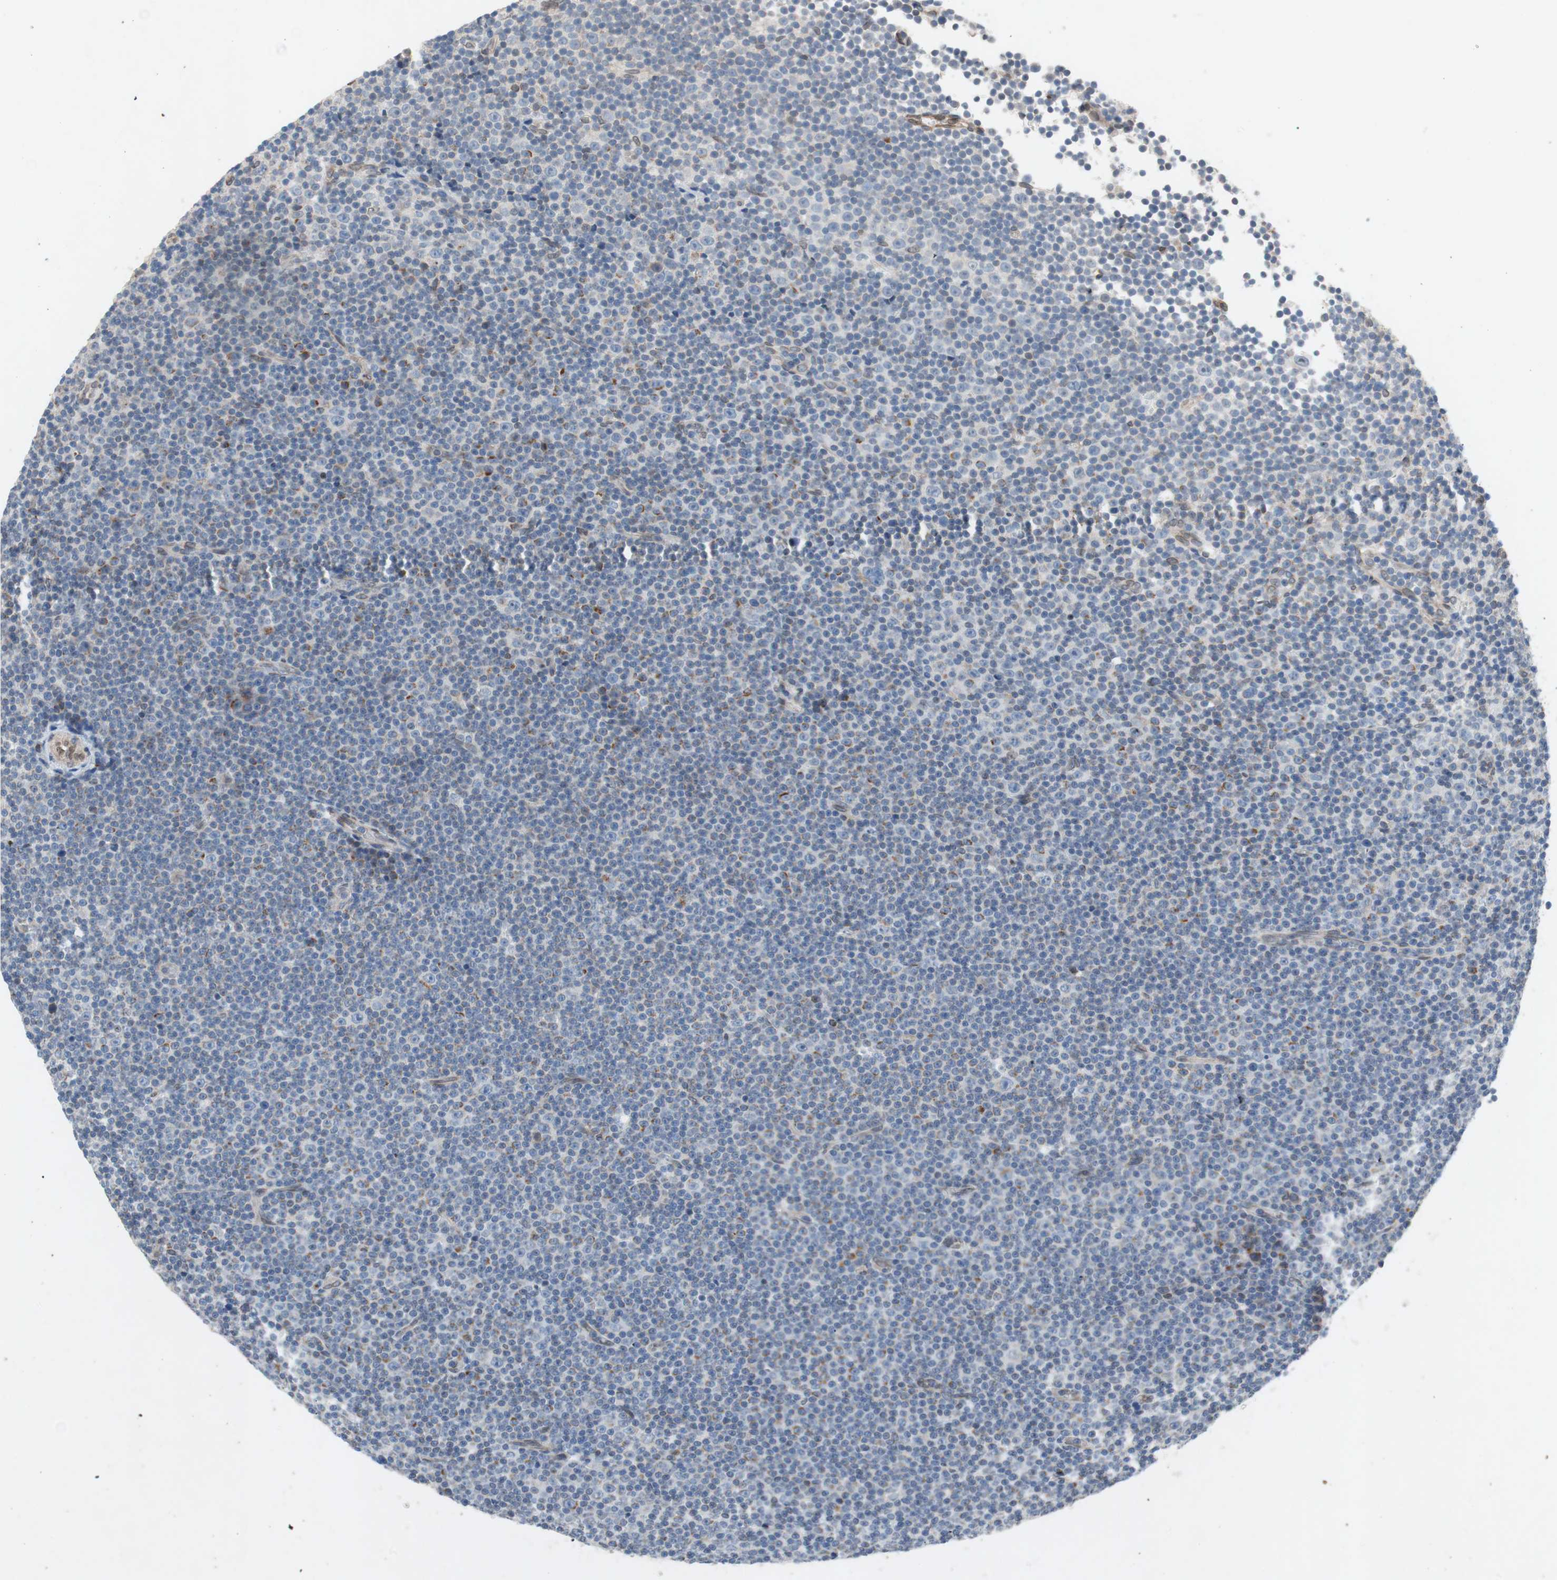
{"staining": {"intensity": "negative", "quantity": "none", "location": "none"}, "tissue": "lymphoma", "cell_type": "Tumor cells", "image_type": "cancer", "snomed": [{"axis": "morphology", "description": "Malignant lymphoma, non-Hodgkin's type, Low grade"}, {"axis": "topography", "description": "Lymph node"}], "caption": "Tumor cells show no significant protein expression in lymphoma. (Brightfield microscopy of DAB (3,3'-diaminobenzidine) immunohistochemistry (IHC) at high magnification).", "gene": "ARNT2", "patient": {"sex": "female", "age": 67}}